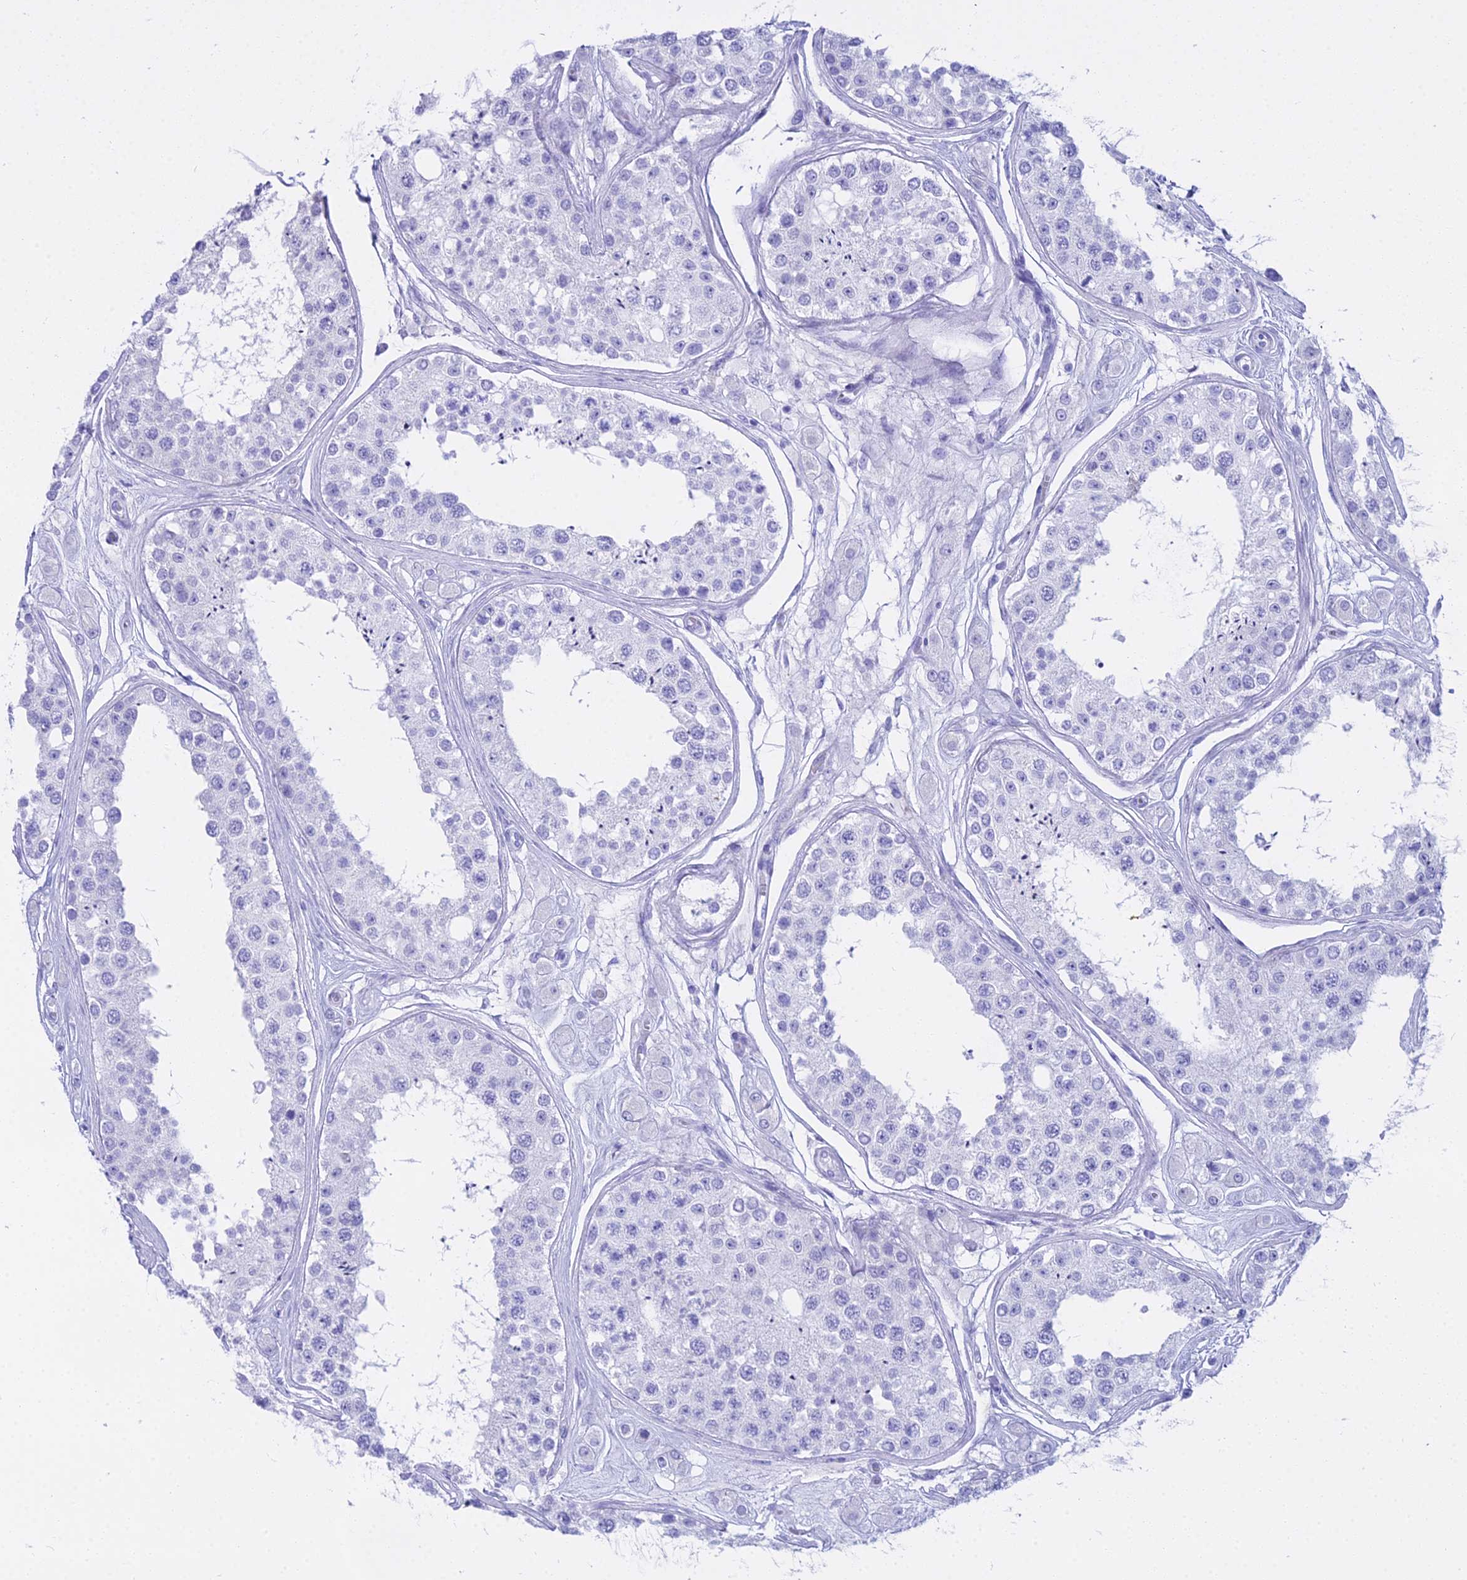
{"staining": {"intensity": "negative", "quantity": "none", "location": "none"}, "tissue": "testis", "cell_type": "Cells in seminiferous ducts", "image_type": "normal", "snomed": [{"axis": "morphology", "description": "Normal tissue, NOS"}, {"axis": "topography", "description": "Testis"}], "caption": "IHC of benign testis exhibits no staining in cells in seminiferous ducts.", "gene": "CGB1", "patient": {"sex": "male", "age": 25}}